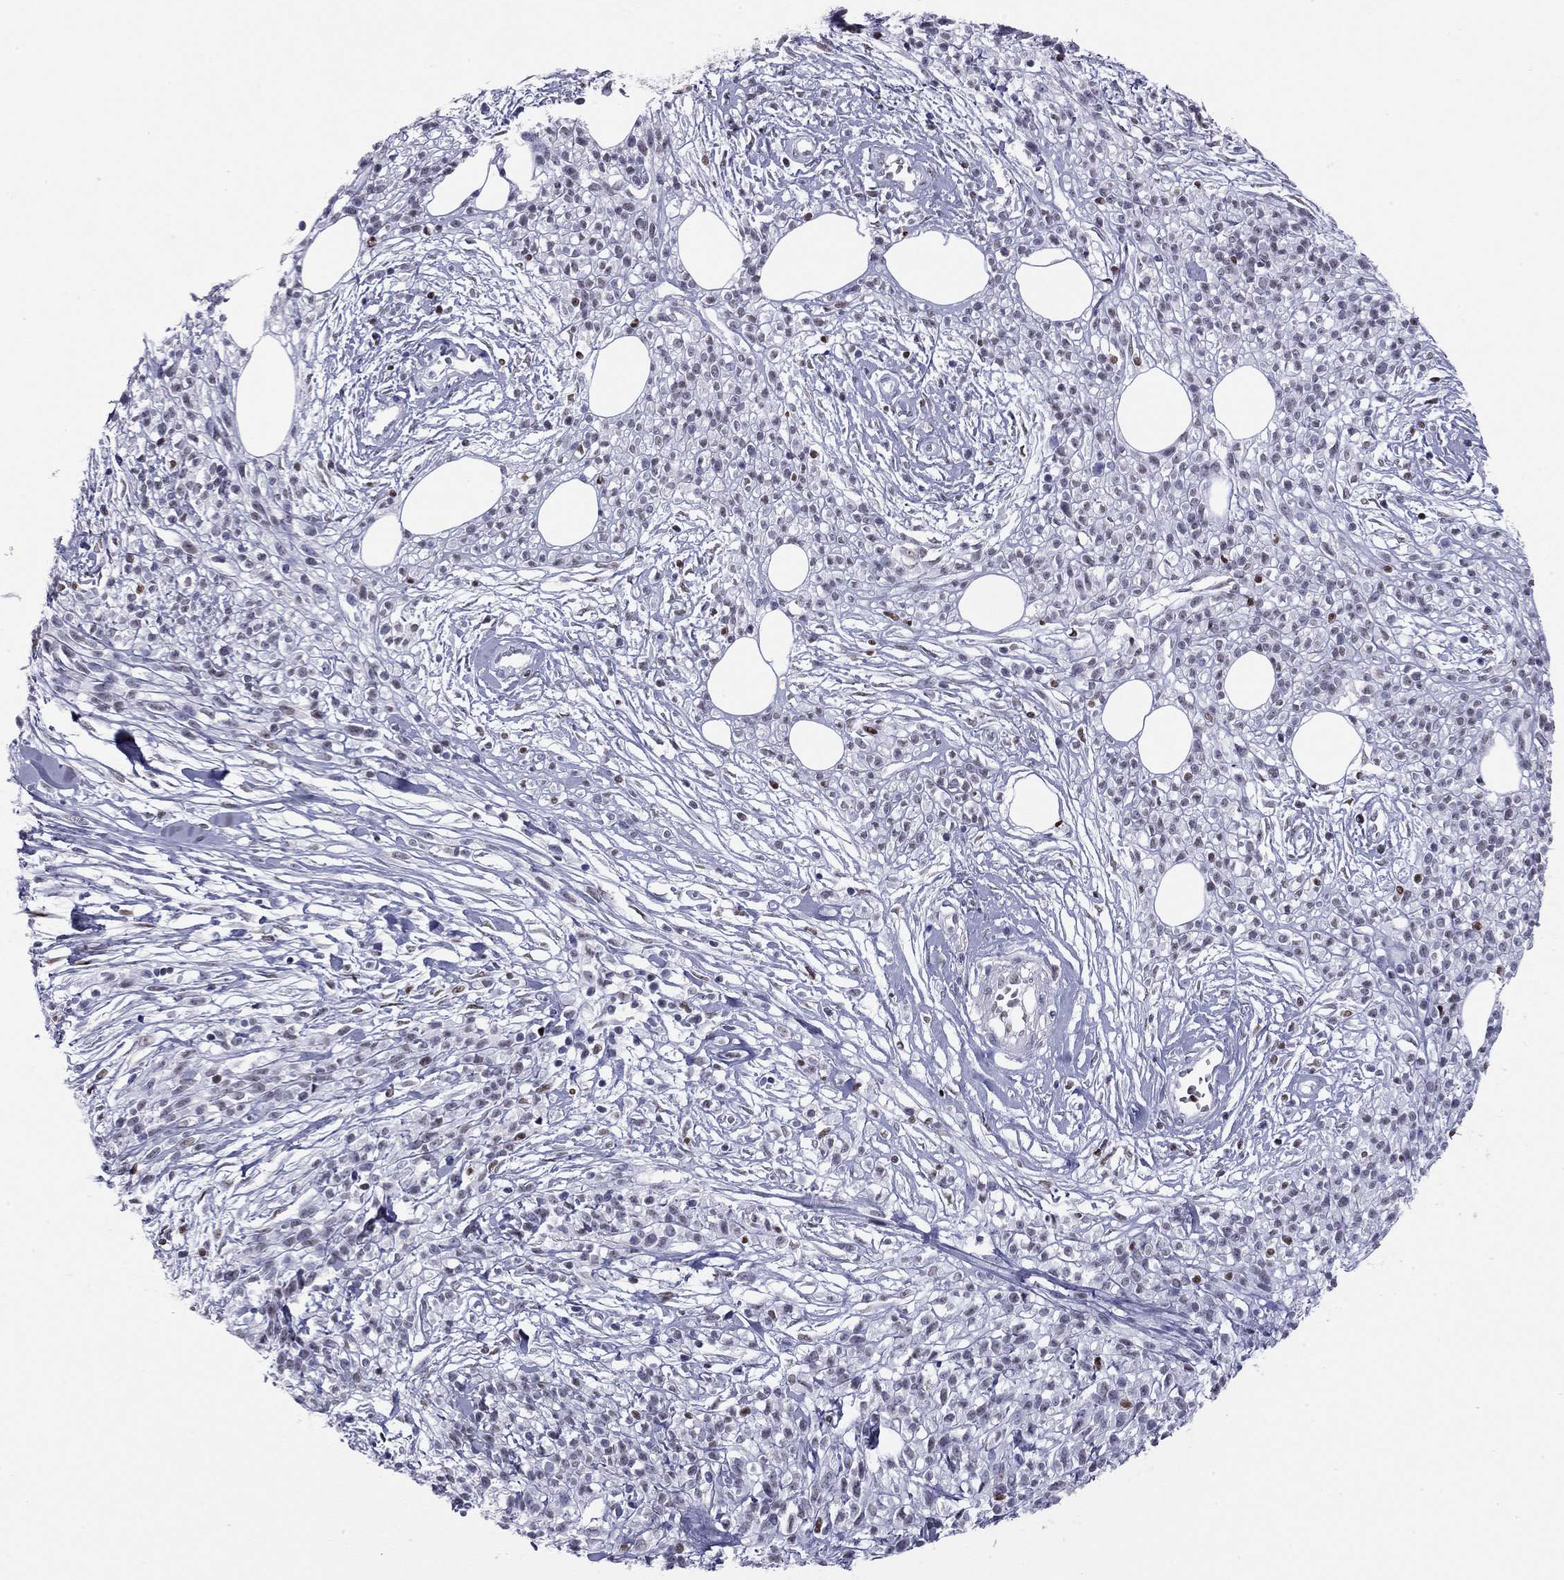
{"staining": {"intensity": "moderate", "quantity": "<25%", "location": "nuclear"}, "tissue": "melanoma", "cell_type": "Tumor cells", "image_type": "cancer", "snomed": [{"axis": "morphology", "description": "Malignant melanoma, NOS"}, {"axis": "topography", "description": "Skin"}, {"axis": "topography", "description": "Skin of trunk"}], "caption": "Immunohistochemical staining of melanoma demonstrates low levels of moderate nuclear protein positivity in approximately <25% of tumor cells. The staining was performed using DAB to visualize the protein expression in brown, while the nuclei were stained in blue with hematoxylin (Magnification: 20x).", "gene": "PCGF3", "patient": {"sex": "male", "age": 74}}